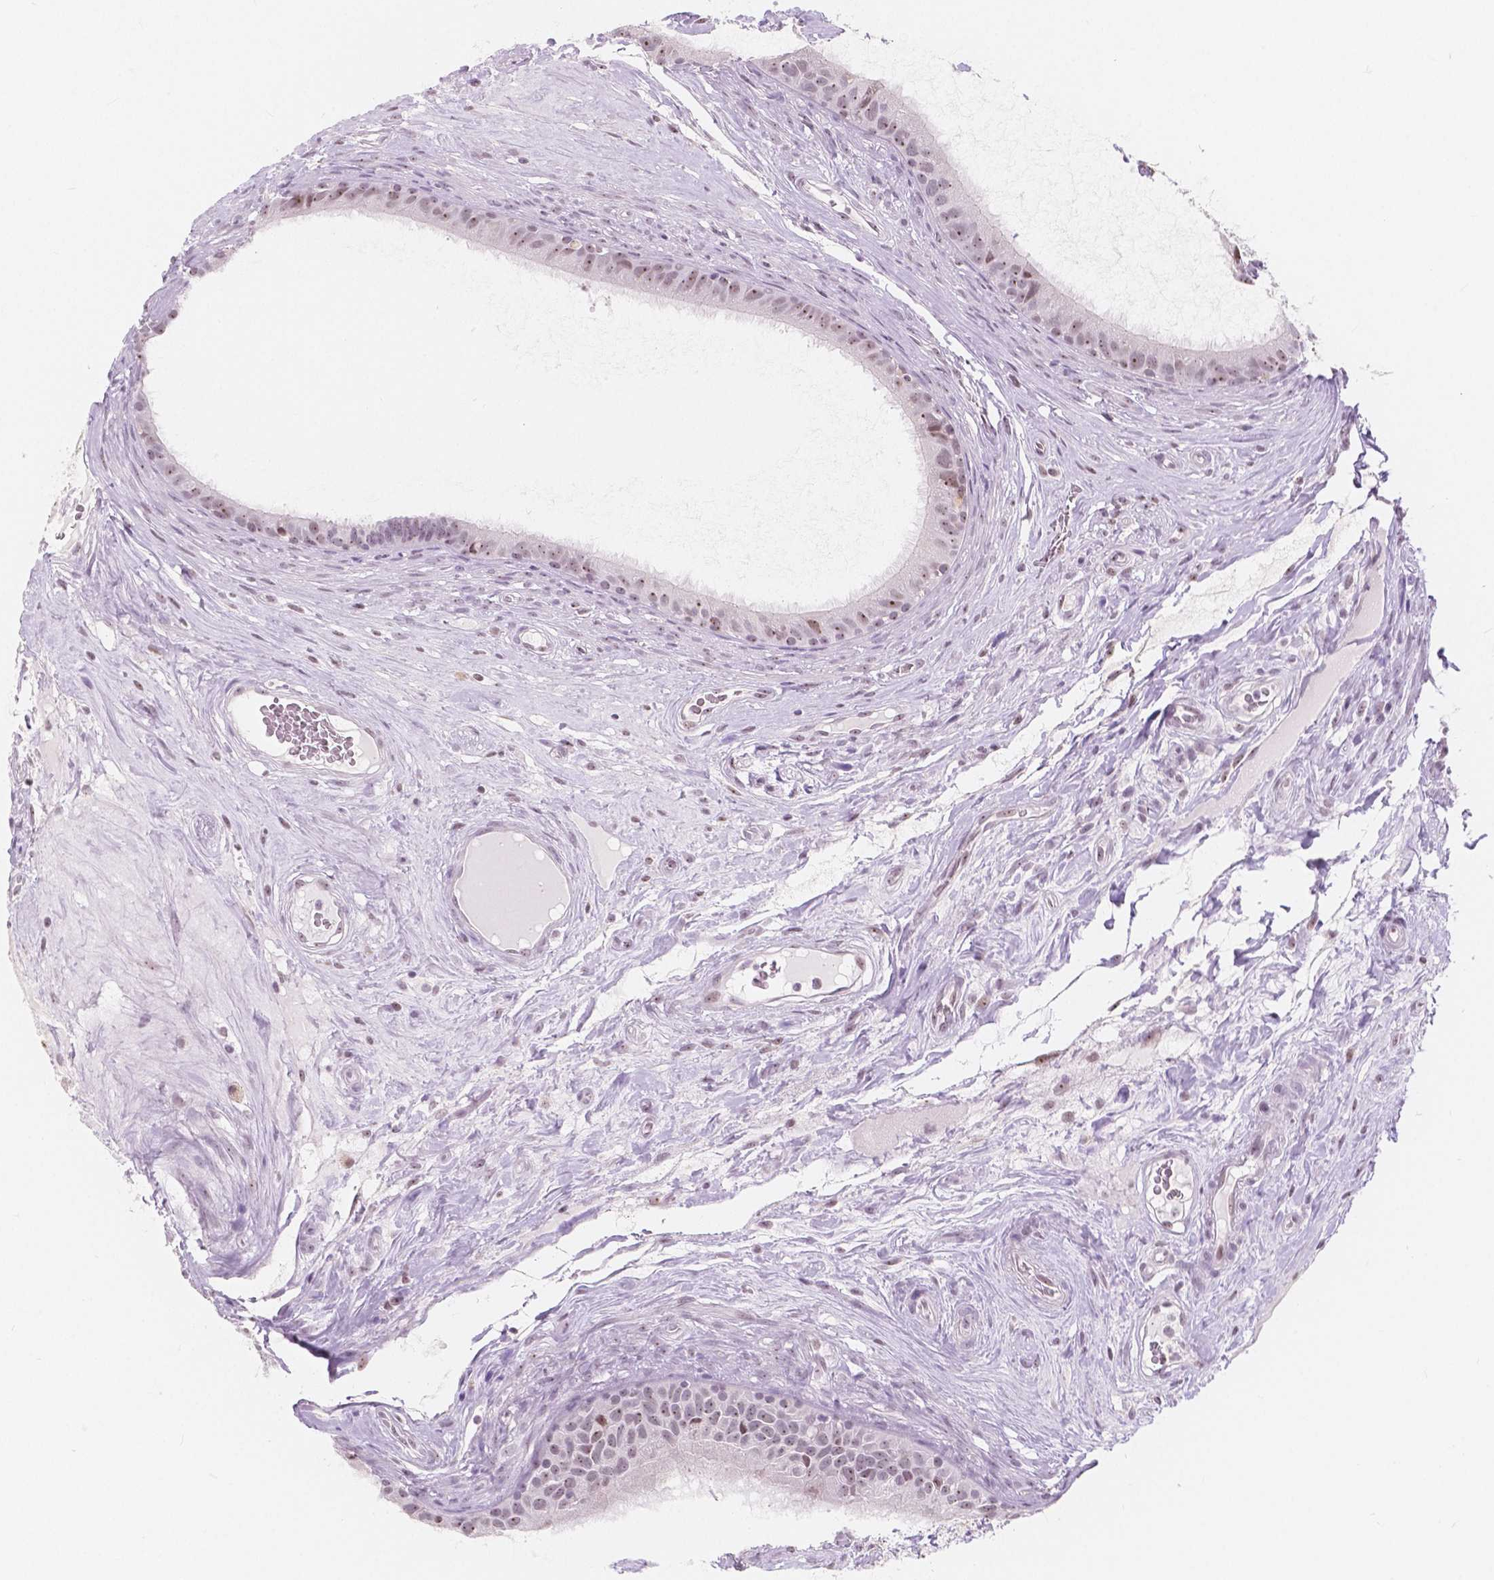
{"staining": {"intensity": "weak", "quantity": "25%-75%", "location": "nuclear"}, "tissue": "epididymis", "cell_type": "Glandular cells", "image_type": "normal", "snomed": [{"axis": "morphology", "description": "Normal tissue, NOS"}, {"axis": "topography", "description": "Epididymis"}], "caption": "Immunohistochemistry photomicrograph of unremarkable epididymis: epididymis stained using IHC shows low levels of weak protein expression localized specifically in the nuclear of glandular cells, appearing as a nuclear brown color.", "gene": "NOLC1", "patient": {"sex": "male", "age": 59}}